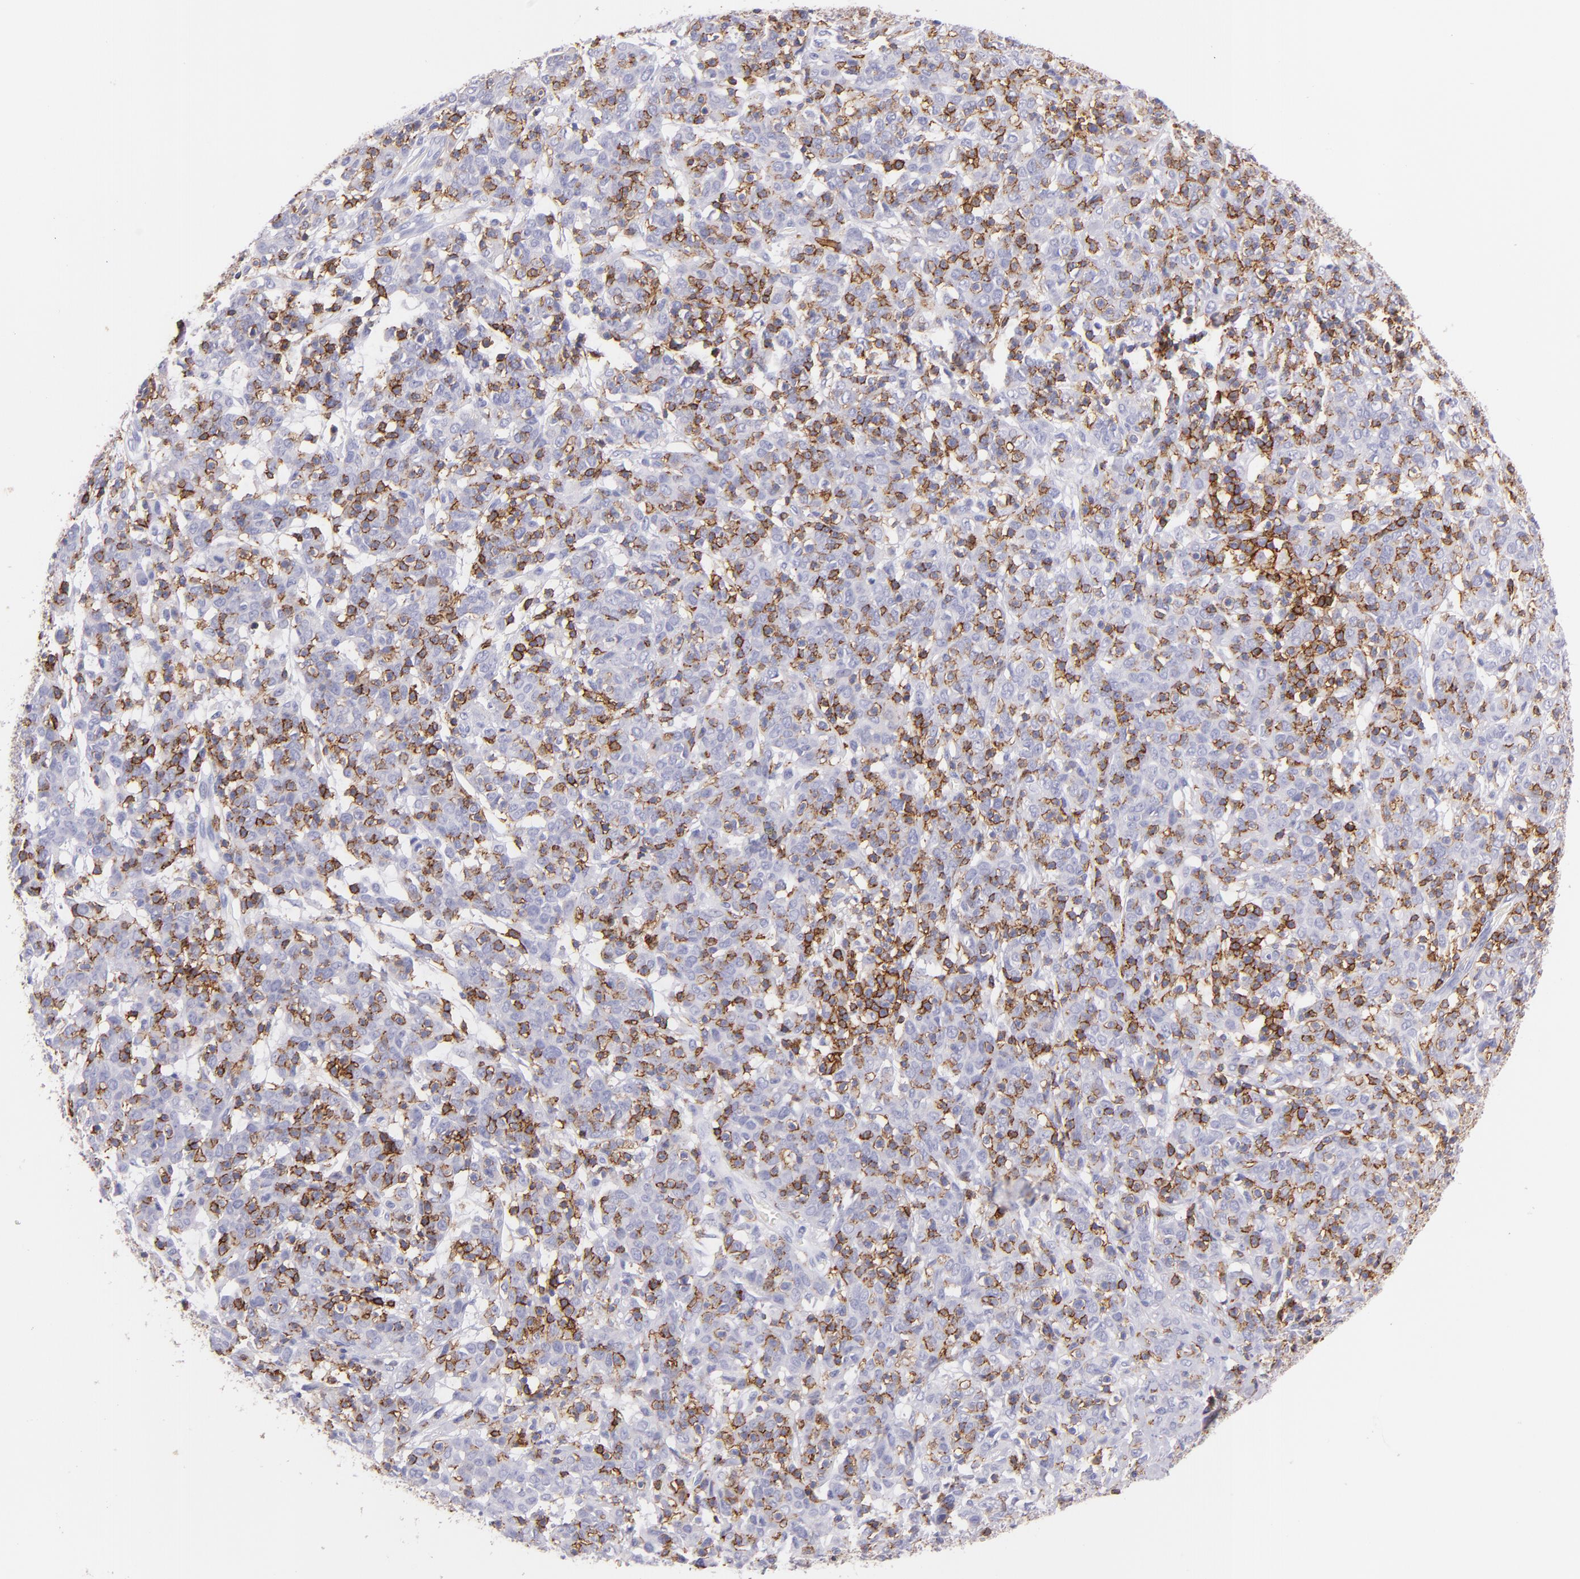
{"staining": {"intensity": "negative", "quantity": "none", "location": "none"}, "tissue": "cervical cancer", "cell_type": "Tumor cells", "image_type": "cancer", "snomed": [{"axis": "morphology", "description": "Normal tissue, NOS"}, {"axis": "morphology", "description": "Squamous cell carcinoma, NOS"}, {"axis": "topography", "description": "Cervix"}], "caption": "There is no significant staining in tumor cells of cervical cancer (squamous cell carcinoma).", "gene": "SPN", "patient": {"sex": "female", "age": 67}}